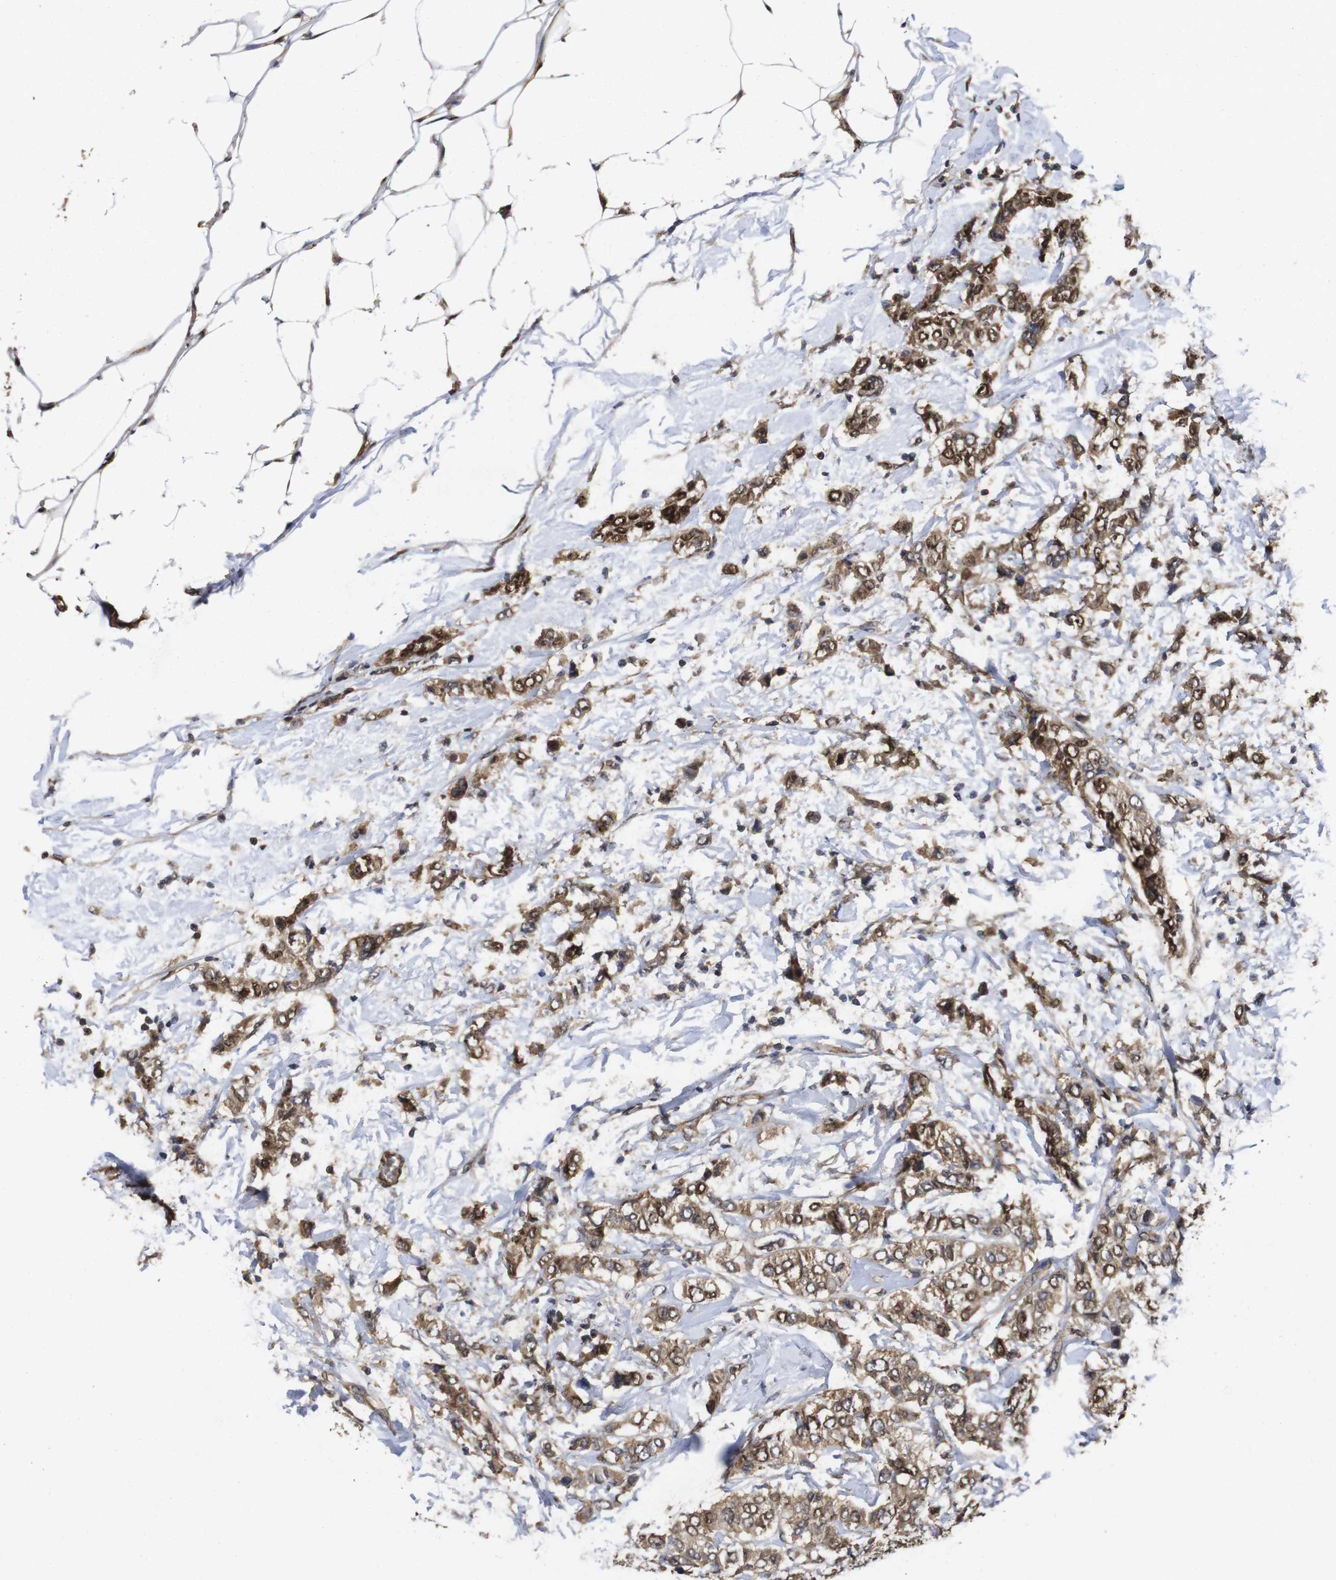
{"staining": {"intensity": "moderate", "quantity": ">75%", "location": "cytoplasmic/membranous,nuclear"}, "tissue": "breast cancer", "cell_type": "Tumor cells", "image_type": "cancer", "snomed": [{"axis": "morphology", "description": "Duct carcinoma"}, {"axis": "topography", "description": "Breast"}], "caption": "IHC (DAB) staining of human breast infiltrating ductal carcinoma demonstrates moderate cytoplasmic/membranous and nuclear protein staining in about >75% of tumor cells. (Brightfield microscopy of DAB IHC at high magnification).", "gene": "SUMO3", "patient": {"sex": "female", "age": 50}}